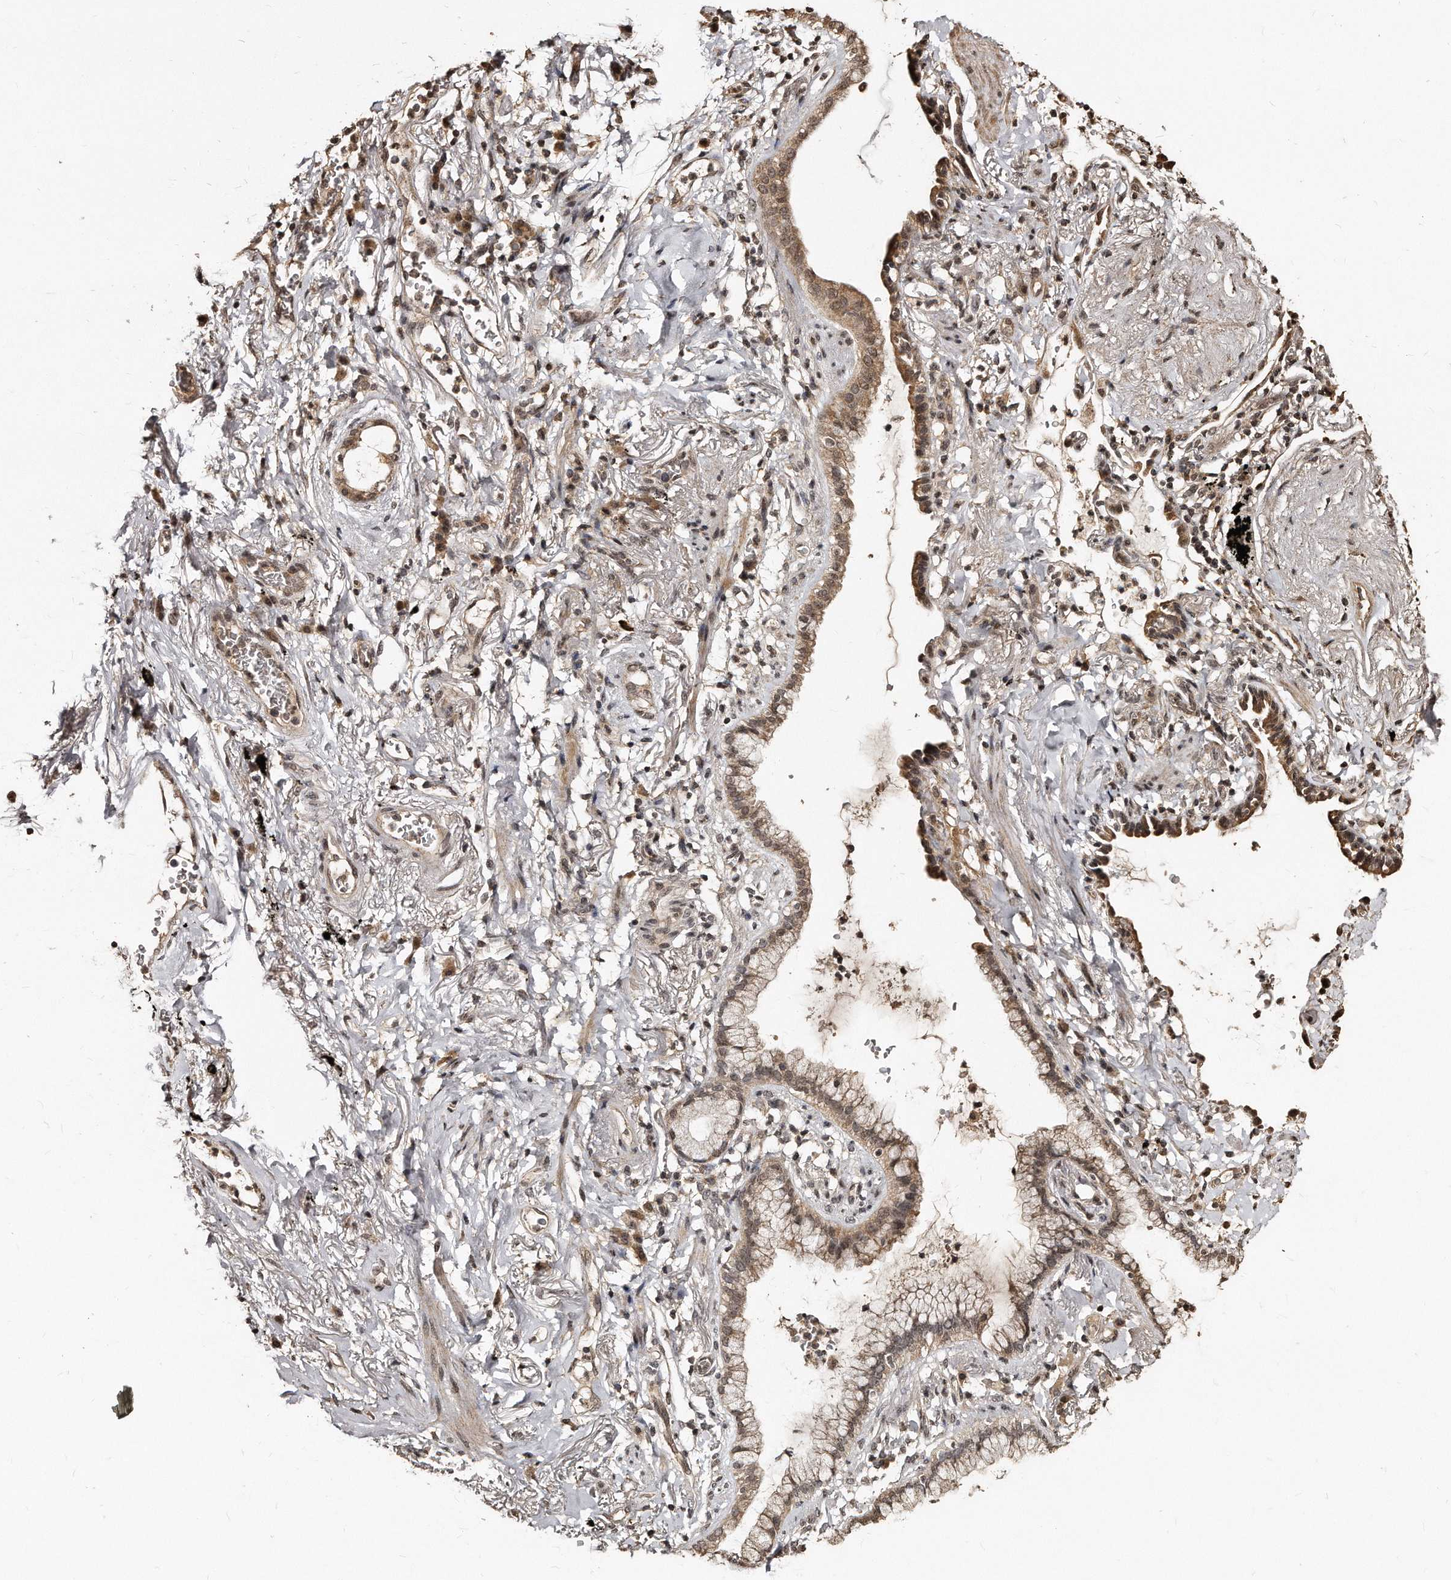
{"staining": {"intensity": "moderate", "quantity": "25%-75%", "location": "cytoplasmic/membranous,nuclear"}, "tissue": "lung cancer", "cell_type": "Tumor cells", "image_type": "cancer", "snomed": [{"axis": "morphology", "description": "Adenocarcinoma, NOS"}, {"axis": "topography", "description": "Lung"}], "caption": "An immunohistochemistry (IHC) photomicrograph of tumor tissue is shown. Protein staining in brown highlights moderate cytoplasmic/membranous and nuclear positivity in lung cancer (adenocarcinoma) within tumor cells.", "gene": "TSHR", "patient": {"sex": "female", "age": 70}}